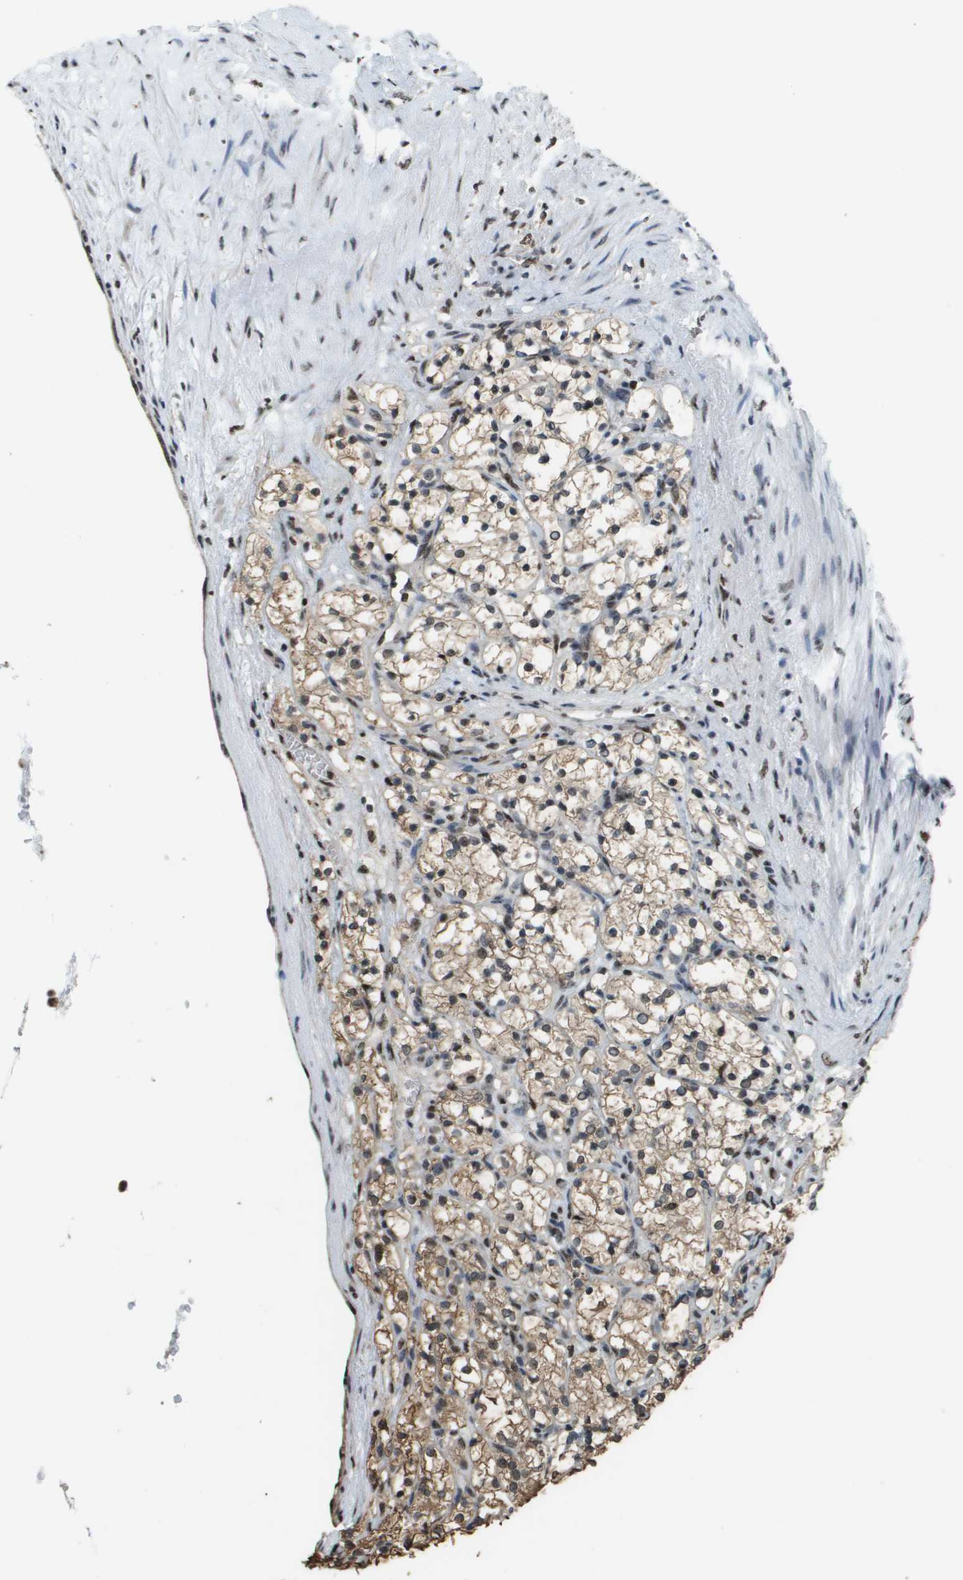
{"staining": {"intensity": "weak", "quantity": "25%-75%", "location": "cytoplasmic/membranous,nuclear"}, "tissue": "renal cancer", "cell_type": "Tumor cells", "image_type": "cancer", "snomed": [{"axis": "morphology", "description": "Adenocarcinoma, NOS"}, {"axis": "topography", "description": "Kidney"}], "caption": "This image exhibits immunohistochemistry staining of adenocarcinoma (renal), with low weak cytoplasmic/membranous and nuclear positivity in approximately 25%-75% of tumor cells.", "gene": "SP100", "patient": {"sex": "female", "age": 69}}